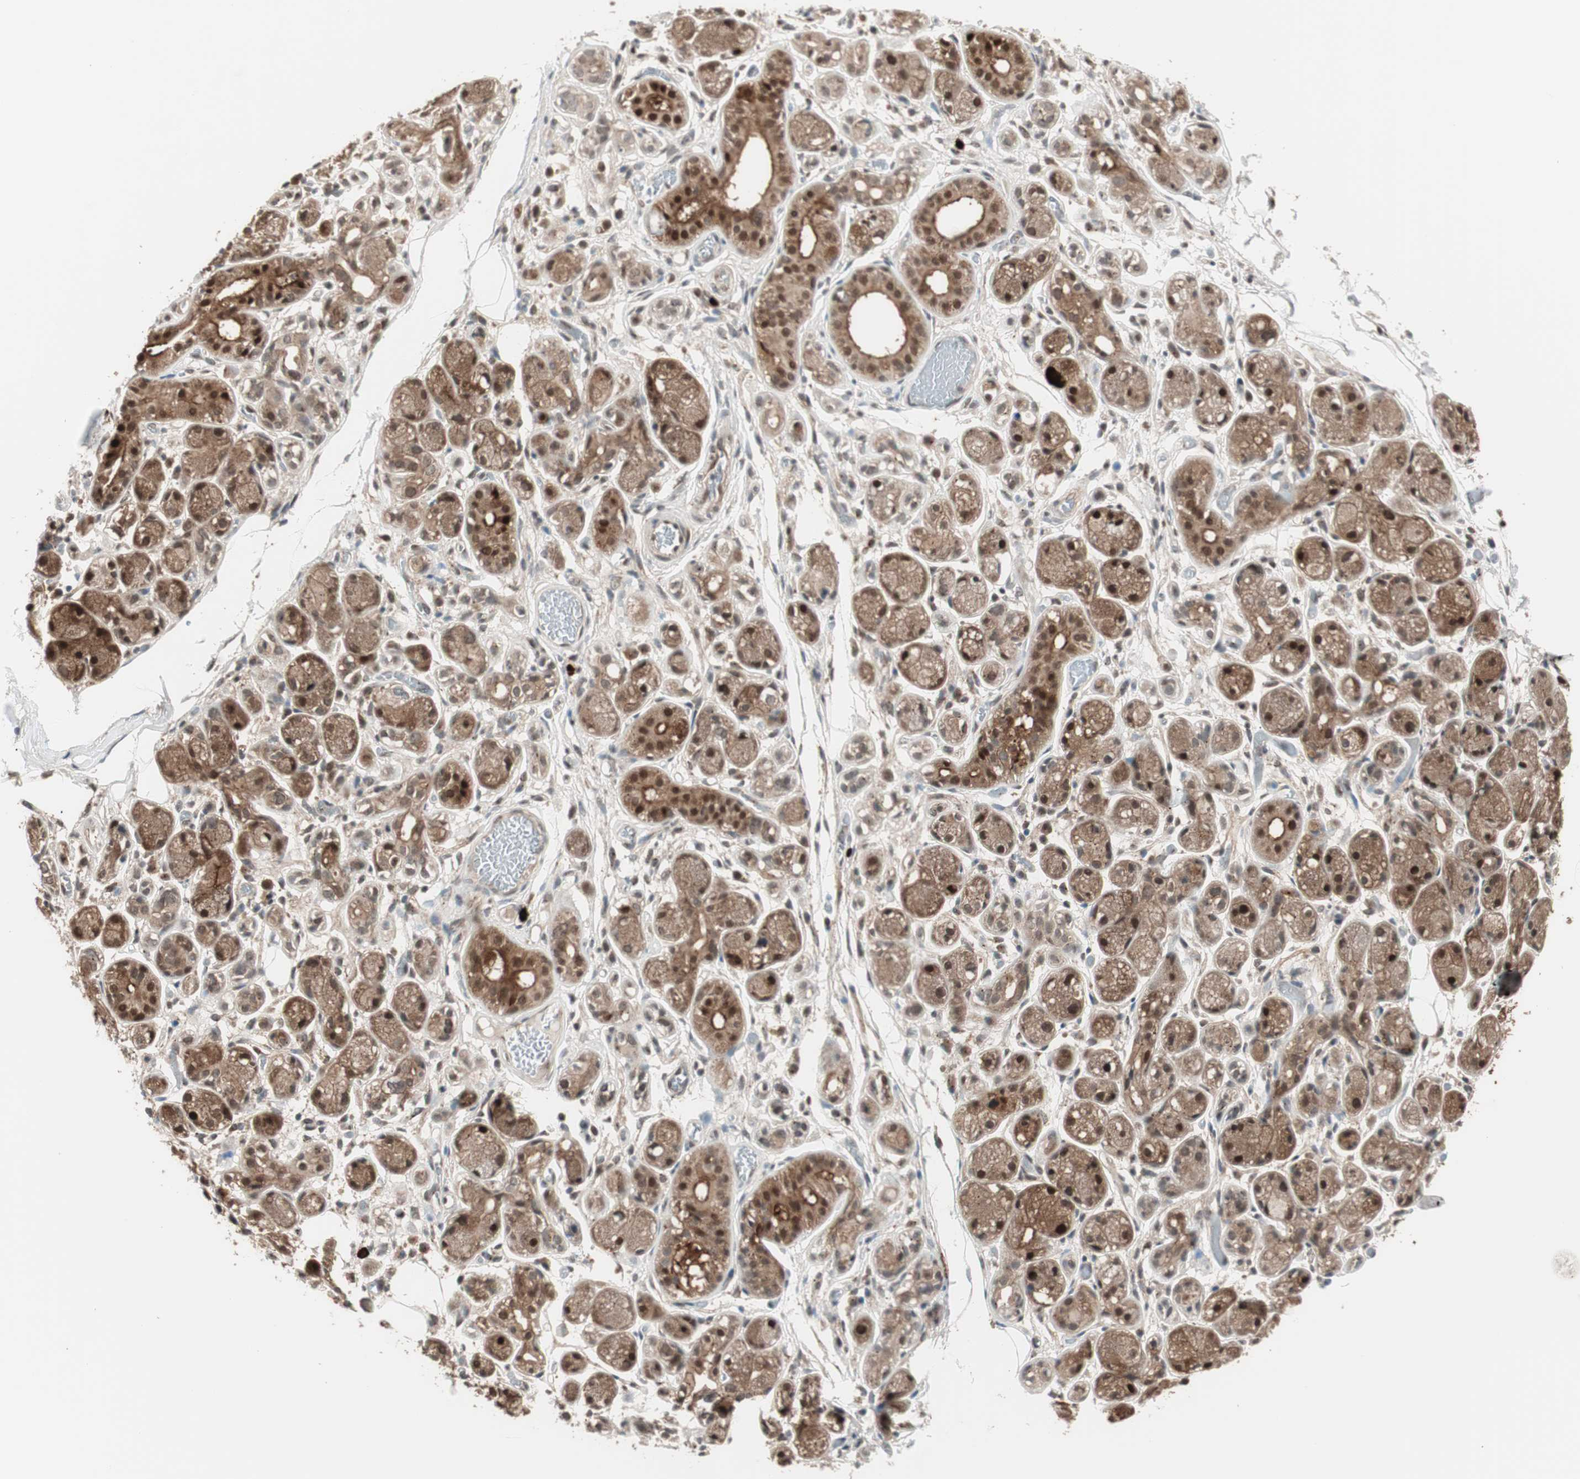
{"staining": {"intensity": "strong", "quantity": "25%-75%", "location": "nuclear"}, "tissue": "adipose tissue", "cell_type": "Adipocytes", "image_type": "normal", "snomed": [{"axis": "morphology", "description": "Normal tissue, NOS"}, {"axis": "morphology", "description": "Inflammation, NOS"}, {"axis": "topography", "description": "Vascular tissue"}, {"axis": "topography", "description": "Salivary gland"}], "caption": "The micrograph shows immunohistochemical staining of normal adipose tissue. There is strong nuclear positivity is identified in approximately 25%-75% of adipocytes.", "gene": "PRKG2", "patient": {"sex": "female", "age": 75}}